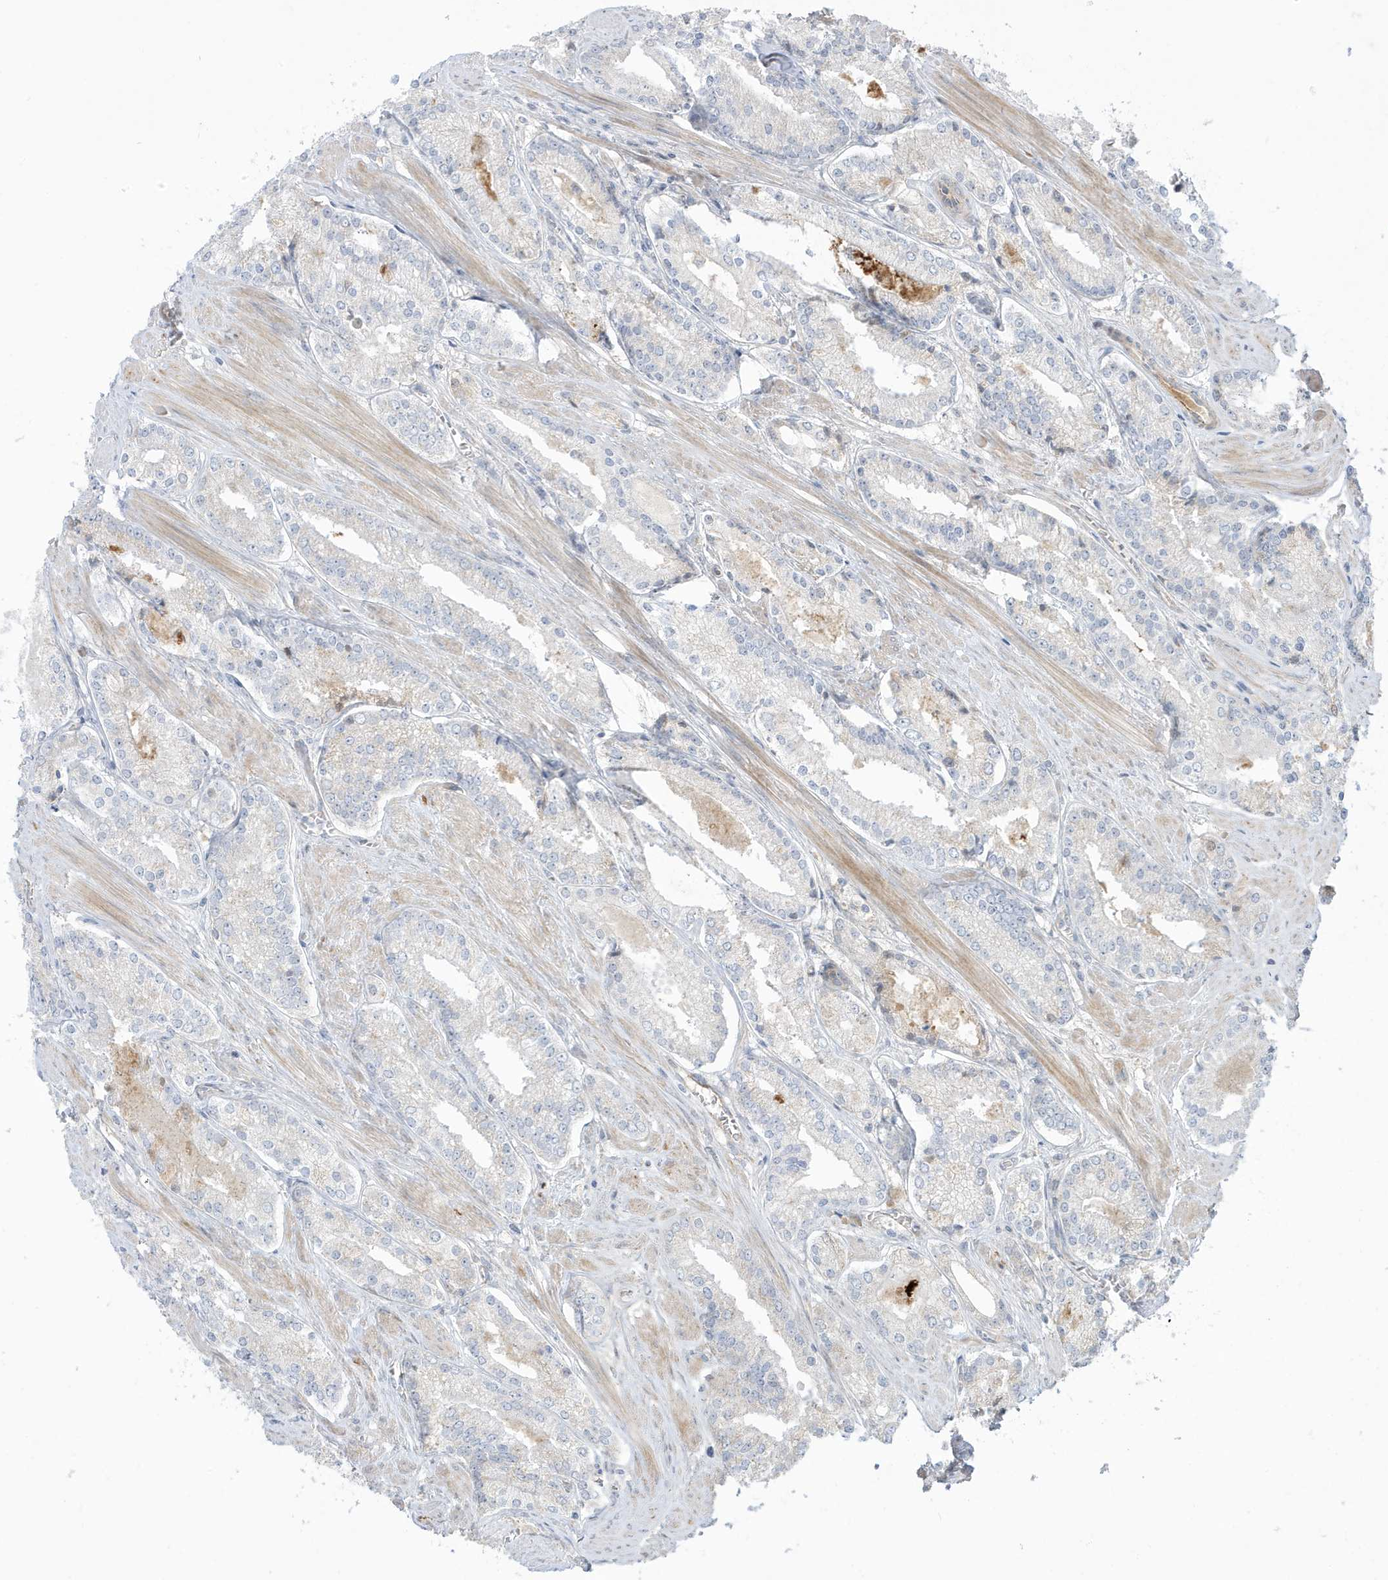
{"staining": {"intensity": "negative", "quantity": "none", "location": "none"}, "tissue": "prostate cancer", "cell_type": "Tumor cells", "image_type": "cancer", "snomed": [{"axis": "morphology", "description": "Adenocarcinoma, Low grade"}, {"axis": "topography", "description": "Prostate"}], "caption": "Tumor cells are negative for brown protein staining in low-grade adenocarcinoma (prostate).", "gene": "IFT57", "patient": {"sex": "male", "age": 54}}